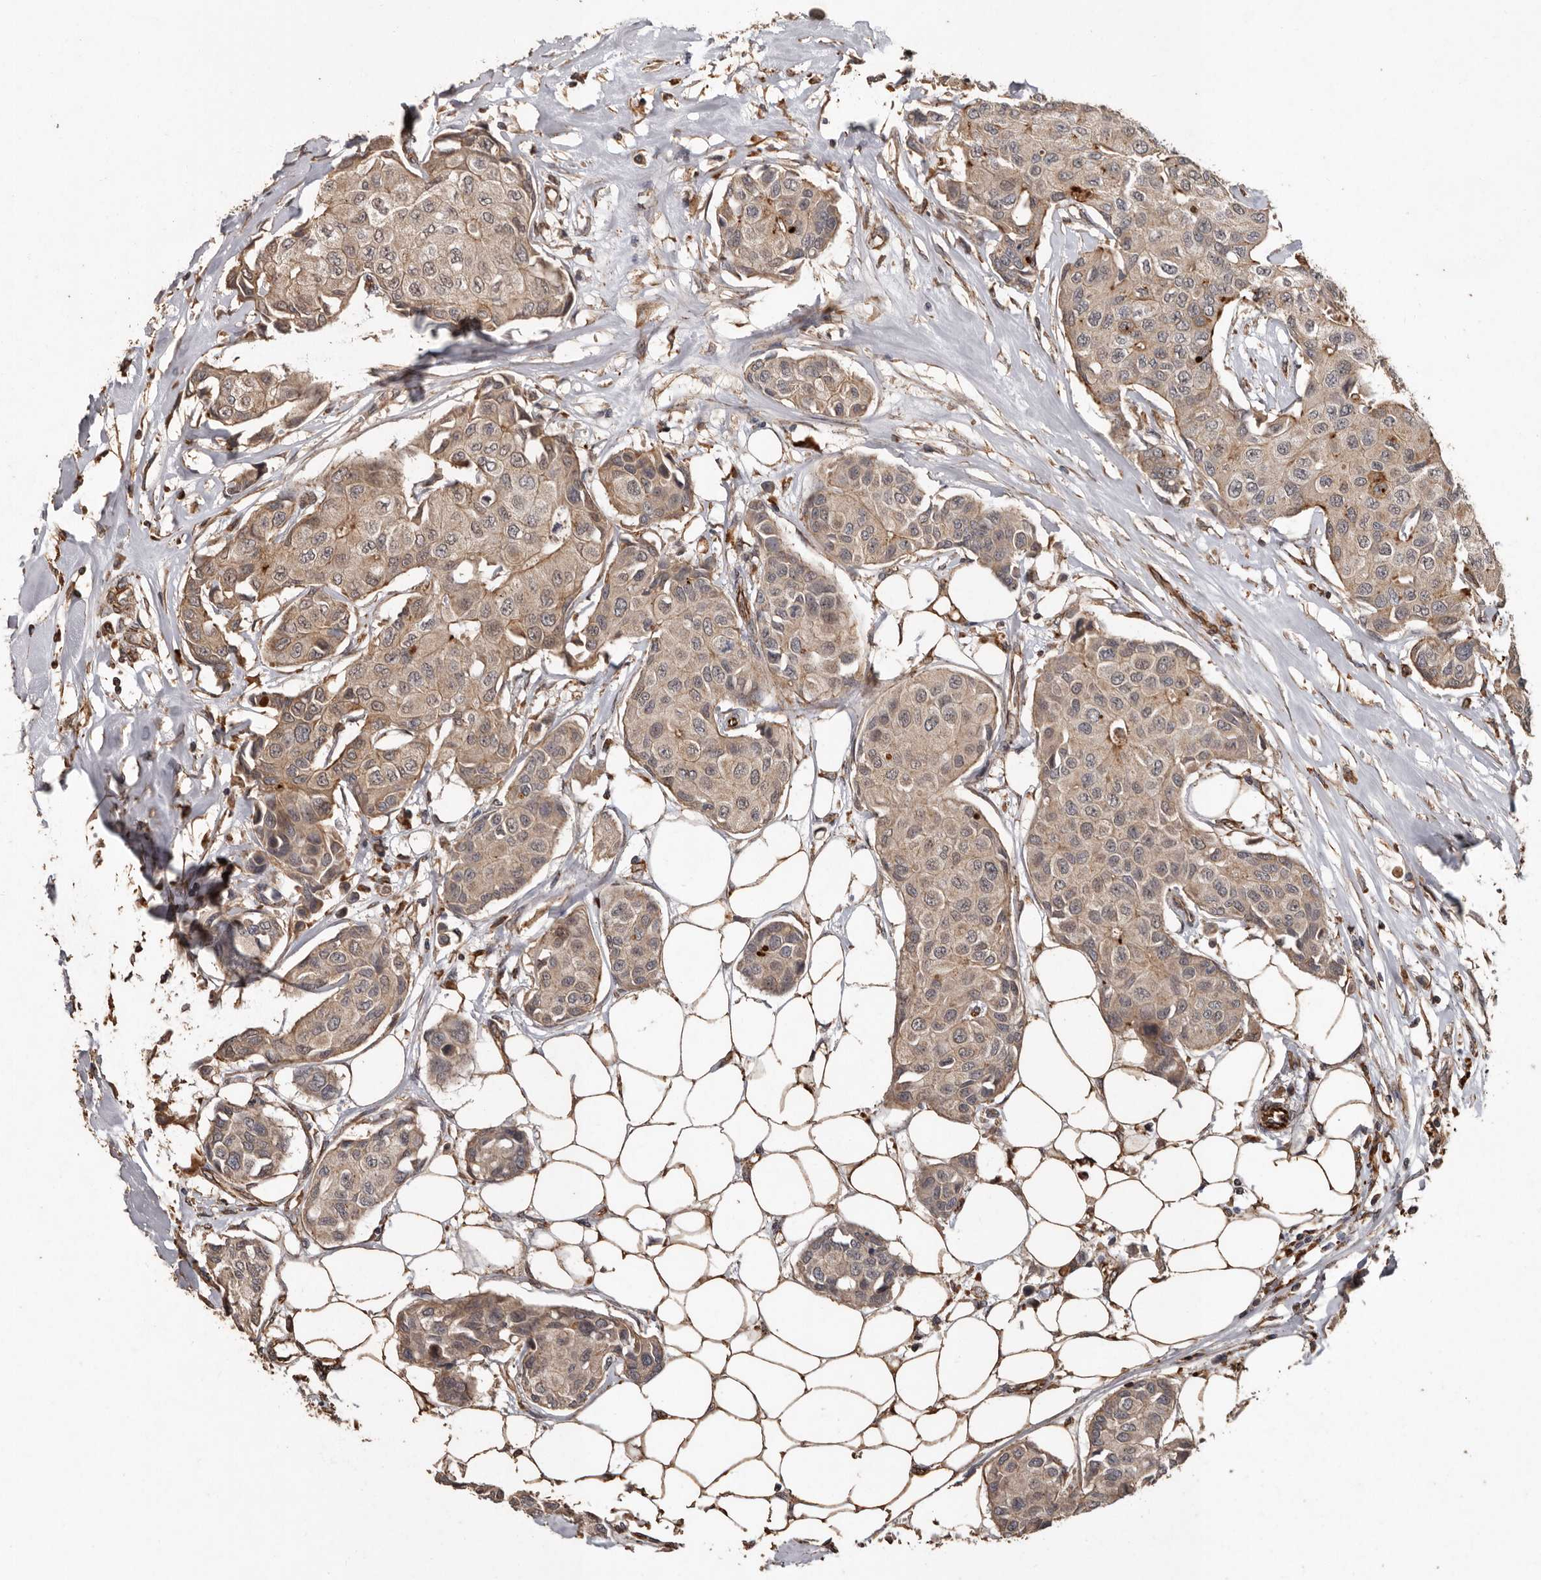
{"staining": {"intensity": "weak", "quantity": ">75%", "location": "cytoplasmic/membranous"}, "tissue": "breast cancer", "cell_type": "Tumor cells", "image_type": "cancer", "snomed": [{"axis": "morphology", "description": "Duct carcinoma"}, {"axis": "topography", "description": "Breast"}], "caption": "There is low levels of weak cytoplasmic/membranous staining in tumor cells of invasive ductal carcinoma (breast), as demonstrated by immunohistochemical staining (brown color).", "gene": "BRAT1", "patient": {"sex": "female", "age": 80}}